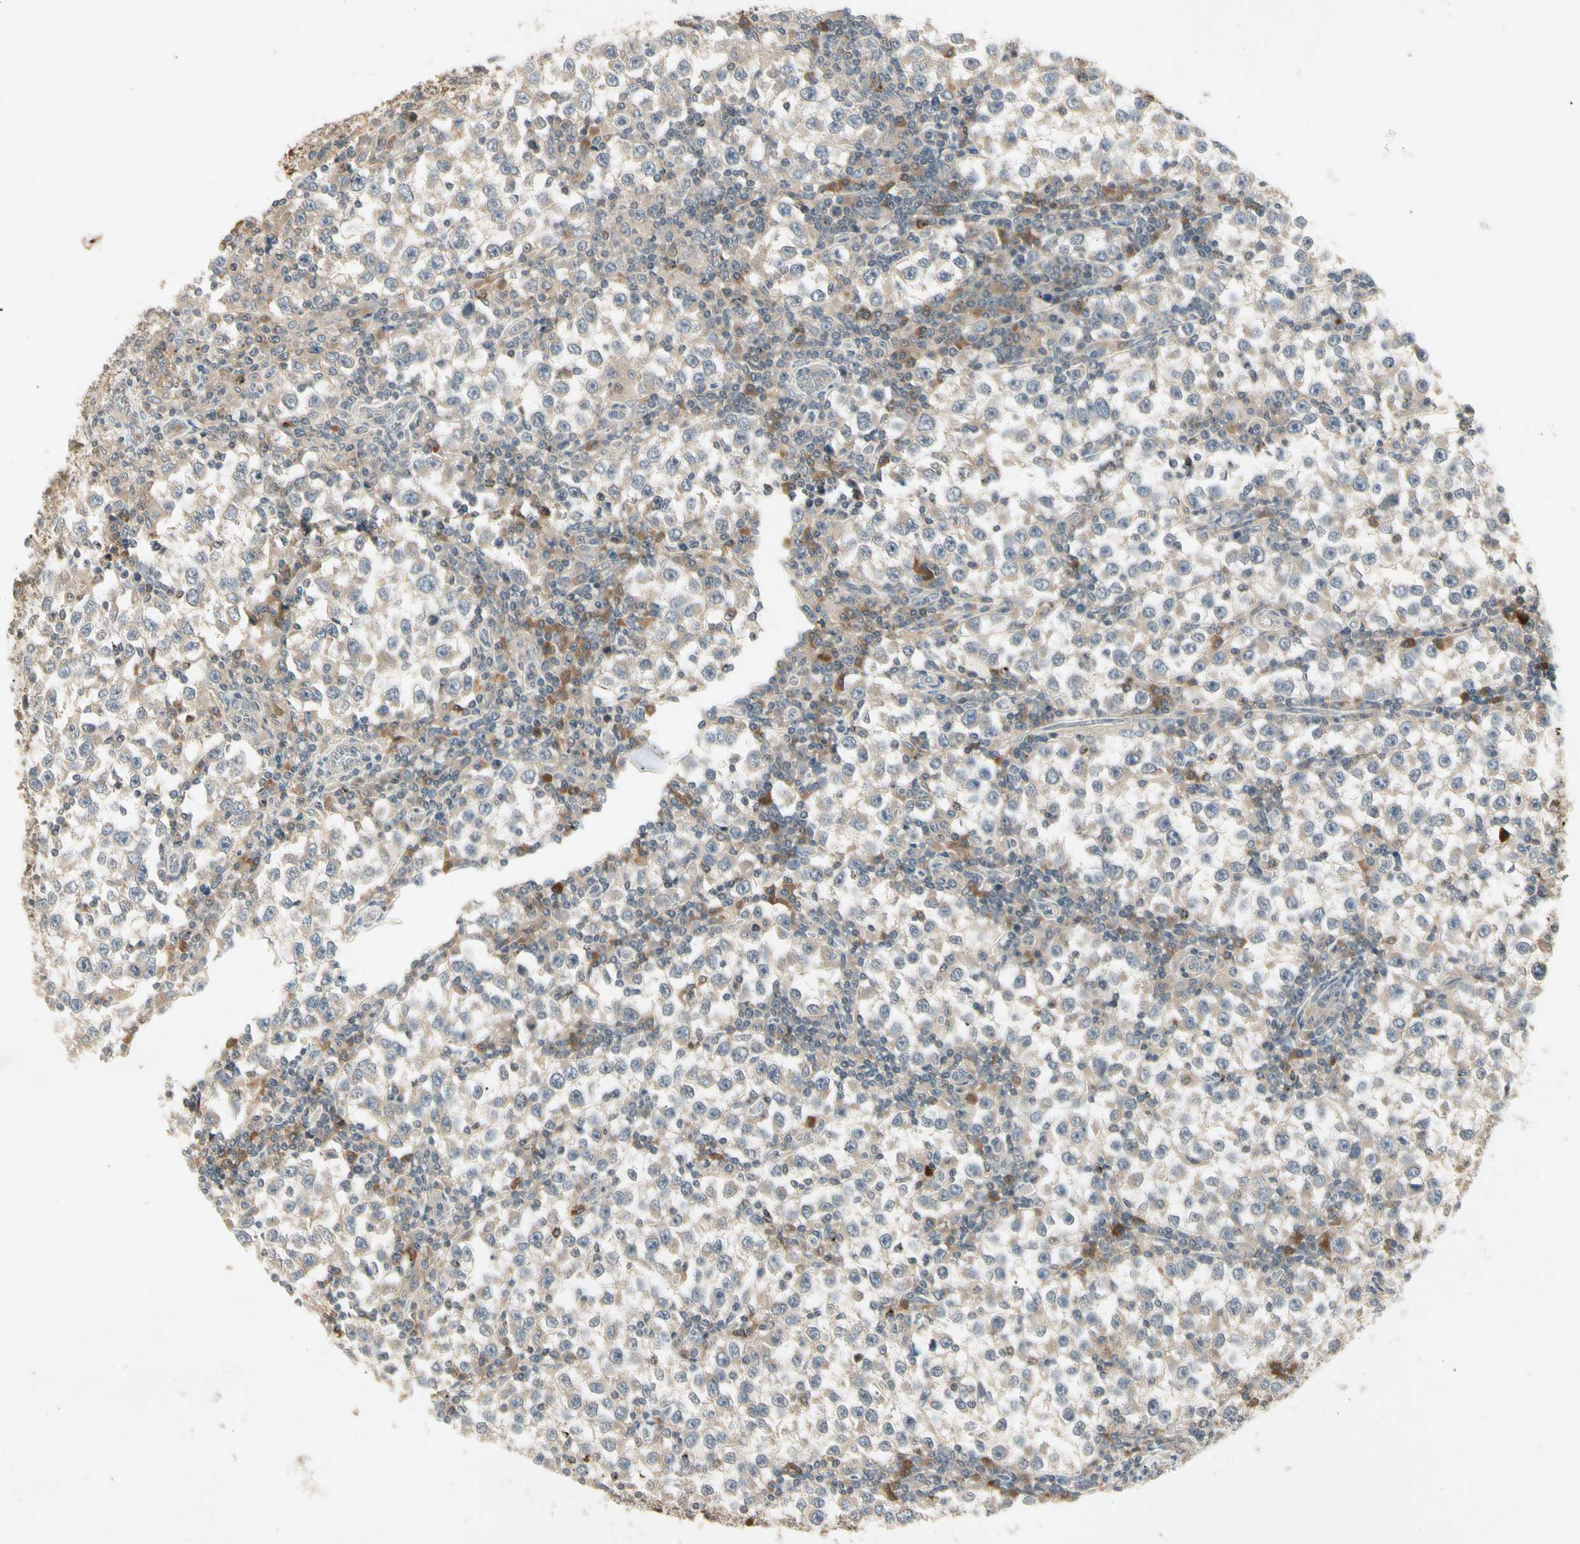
{"staining": {"intensity": "weak", "quantity": ">75%", "location": "cytoplasmic/membranous"}, "tissue": "testis cancer", "cell_type": "Tumor cells", "image_type": "cancer", "snomed": [{"axis": "morphology", "description": "Seminoma, NOS"}, {"axis": "topography", "description": "Testis"}], "caption": "Approximately >75% of tumor cells in testis cancer (seminoma) exhibit weak cytoplasmic/membranous protein expression as visualized by brown immunohistochemical staining.", "gene": "CCL4", "patient": {"sex": "male", "age": 65}}